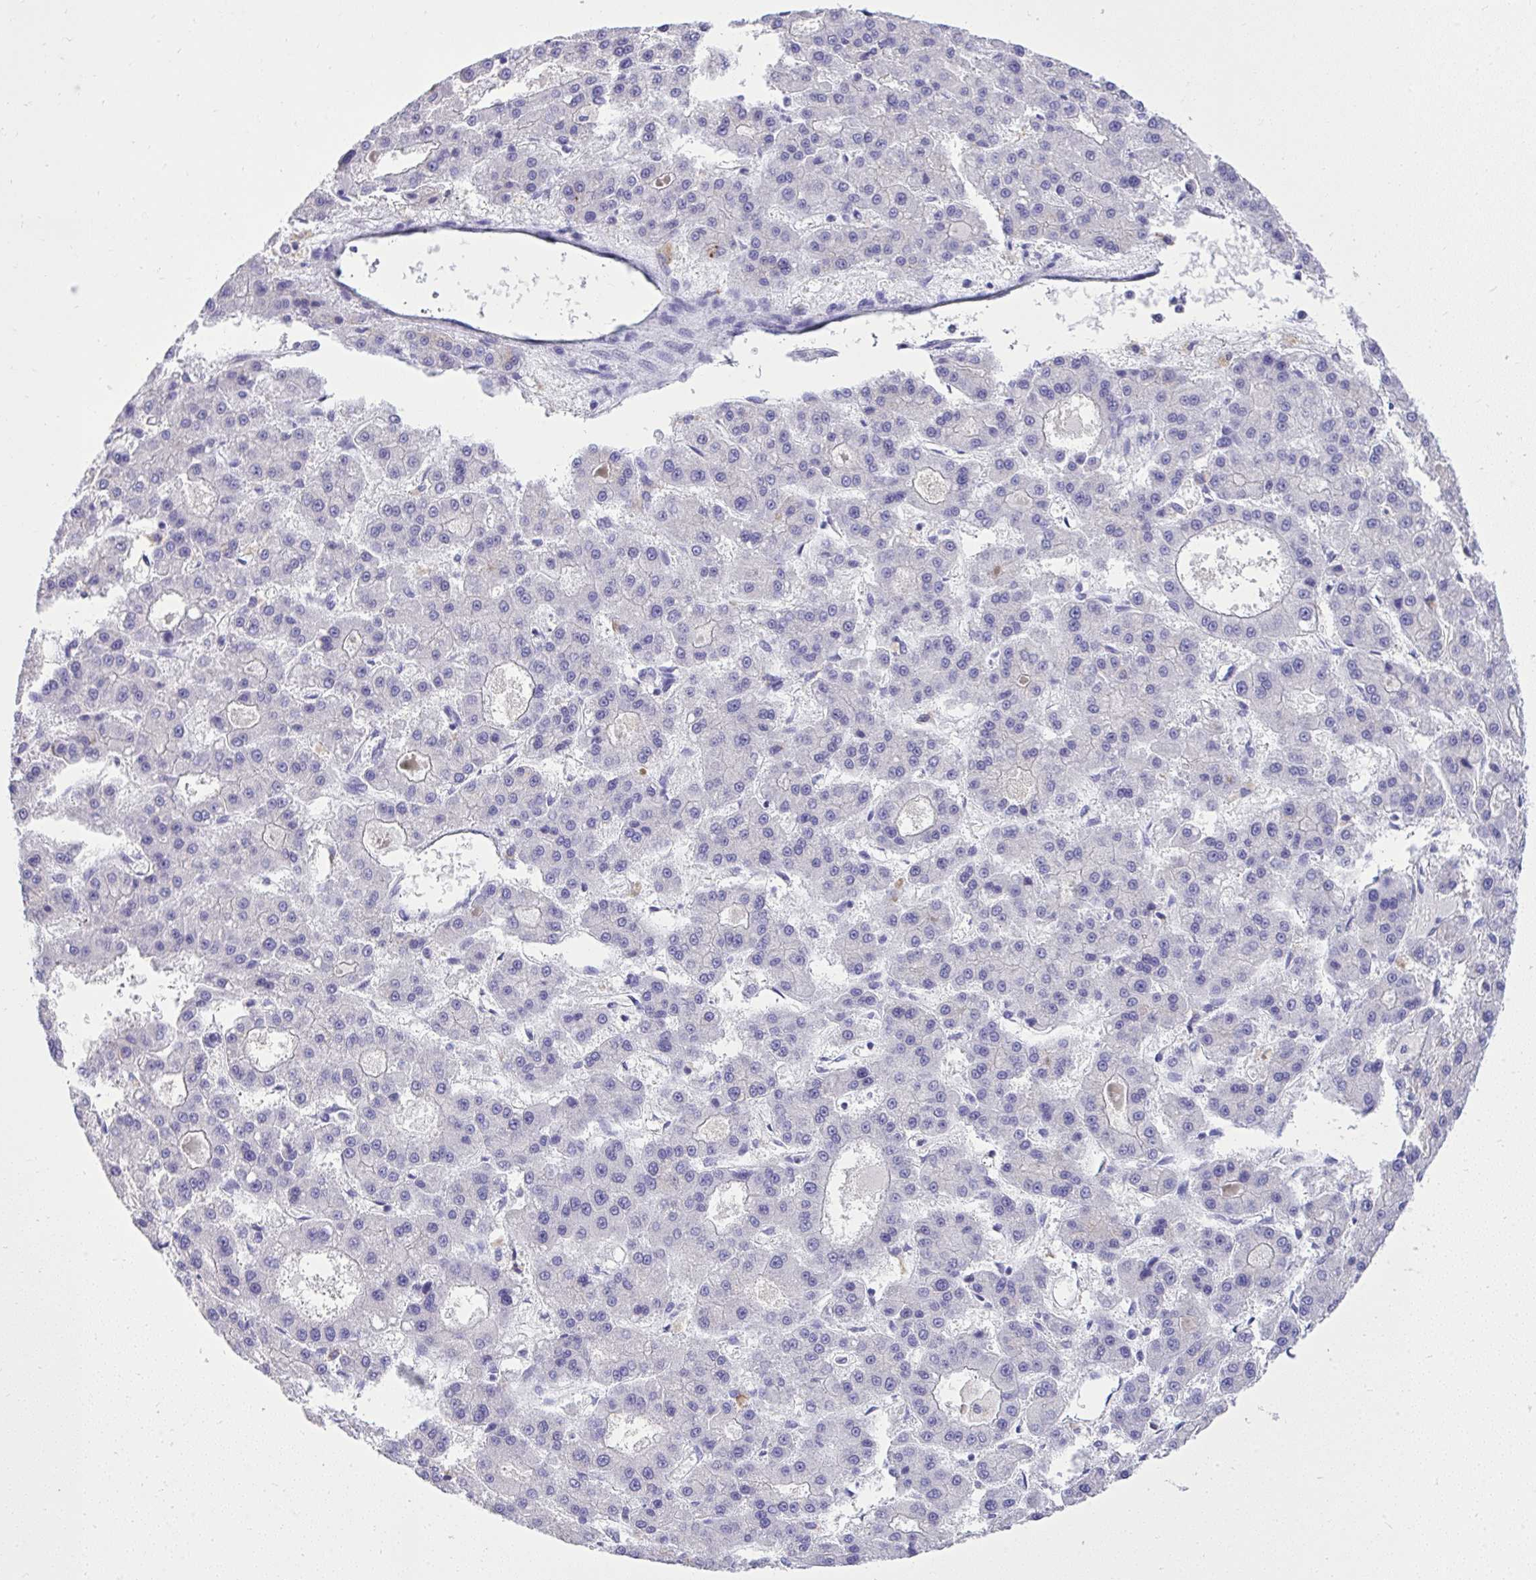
{"staining": {"intensity": "negative", "quantity": "none", "location": "none"}, "tissue": "liver cancer", "cell_type": "Tumor cells", "image_type": "cancer", "snomed": [{"axis": "morphology", "description": "Carcinoma, Hepatocellular, NOS"}, {"axis": "topography", "description": "Liver"}], "caption": "A histopathology image of human liver cancer is negative for staining in tumor cells. (DAB (3,3'-diaminobenzidine) immunohistochemistry, high magnification).", "gene": "ST6GALNAC3", "patient": {"sex": "male", "age": 70}}